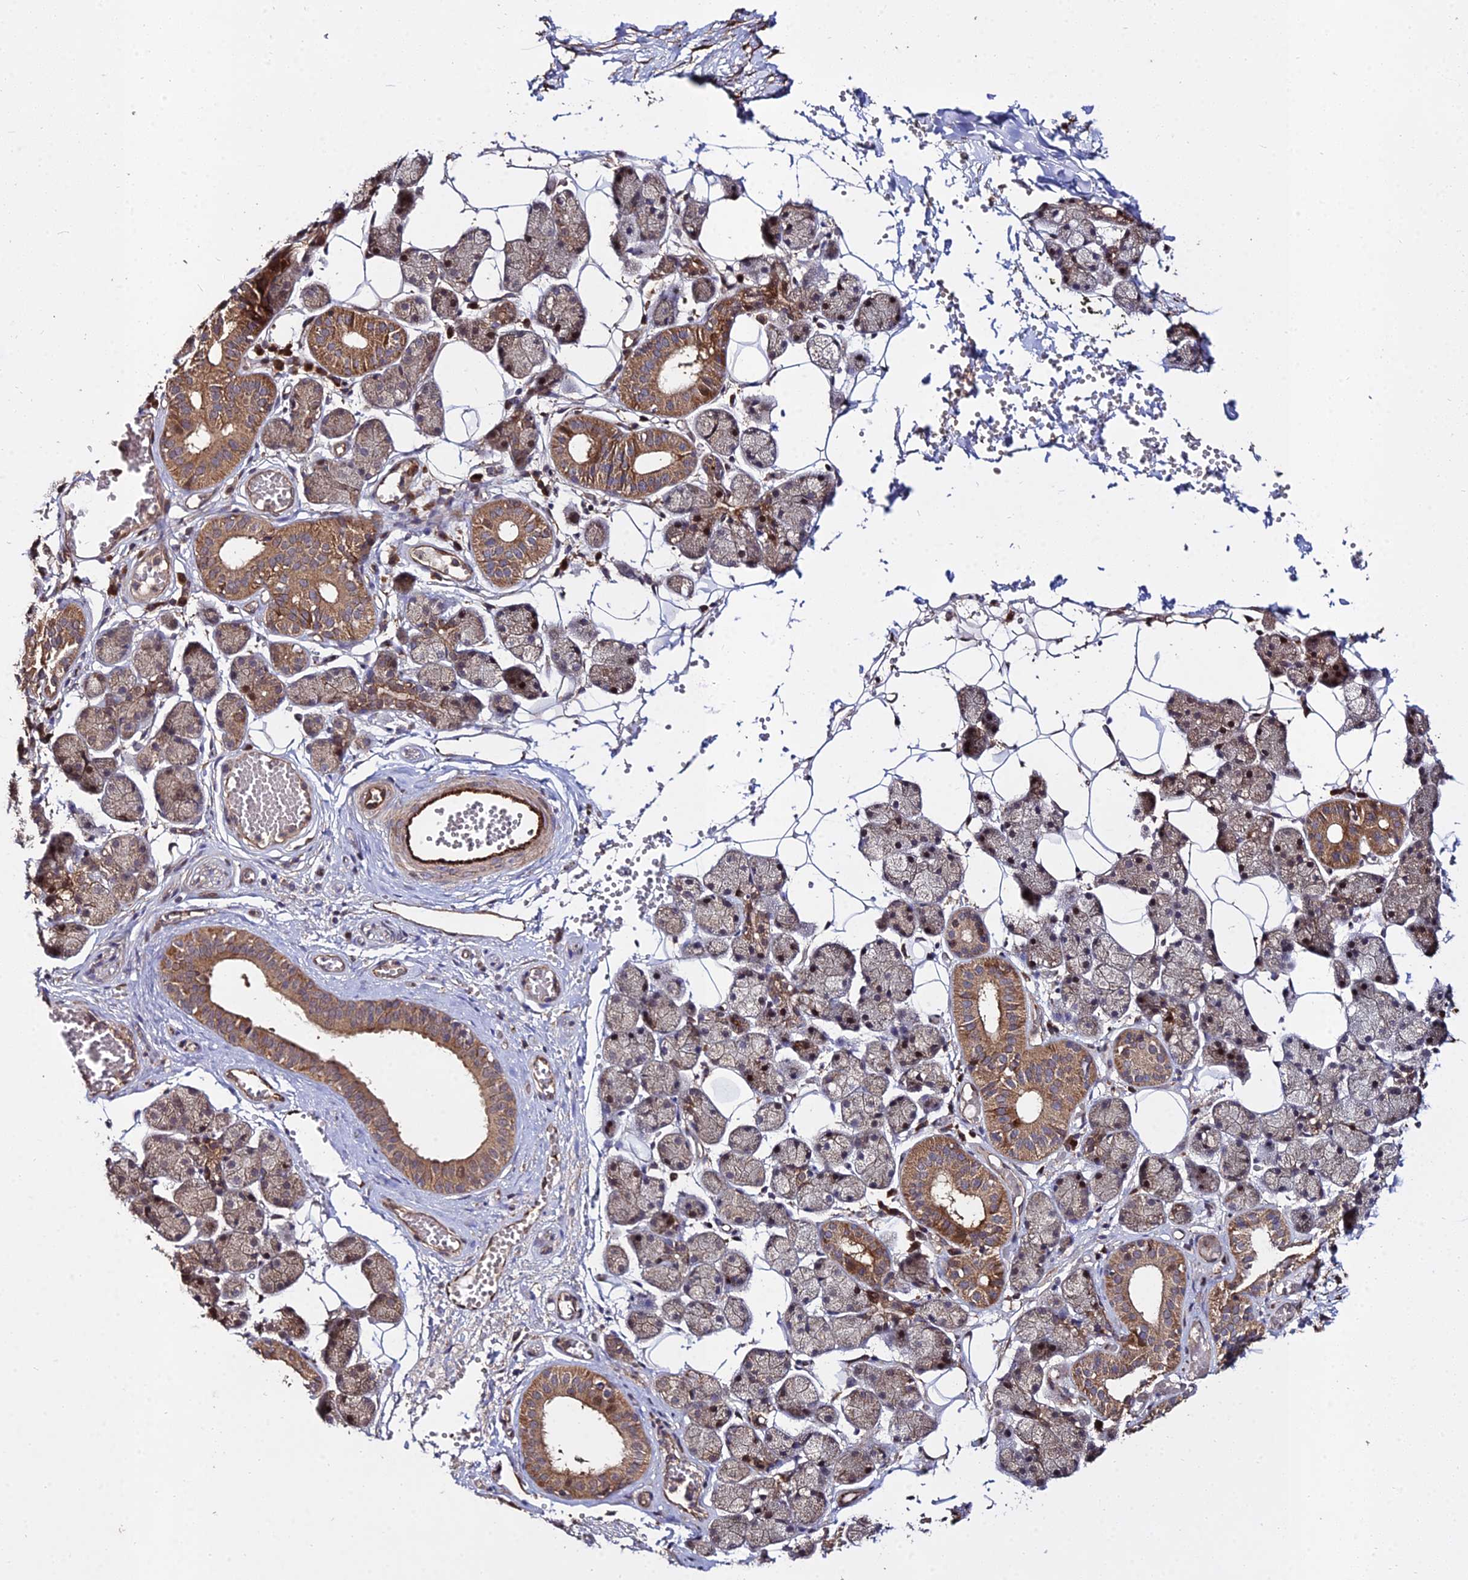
{"staining": {"intensity": "moderate", "quantity": "25%-75%", "location": "cytoplasmic/membranous"}, "tissue": "salivary gland", "cell_type": "Glandular cells", "image_type": "normal", "snomed": [{"axis": "morphology", "description": "Normal tissue, NOS"}, {"axis": "topography", "description": "Salivary gland"}], "caption": "Unremarkable salivary gland reveals moderate cytoplasmic/membranous staining in about 25%-75% of glandular cells, visualized by immunohistochemistry.", "gene": "GRTP1", "patient": {"sex": "female", "age": 33}}